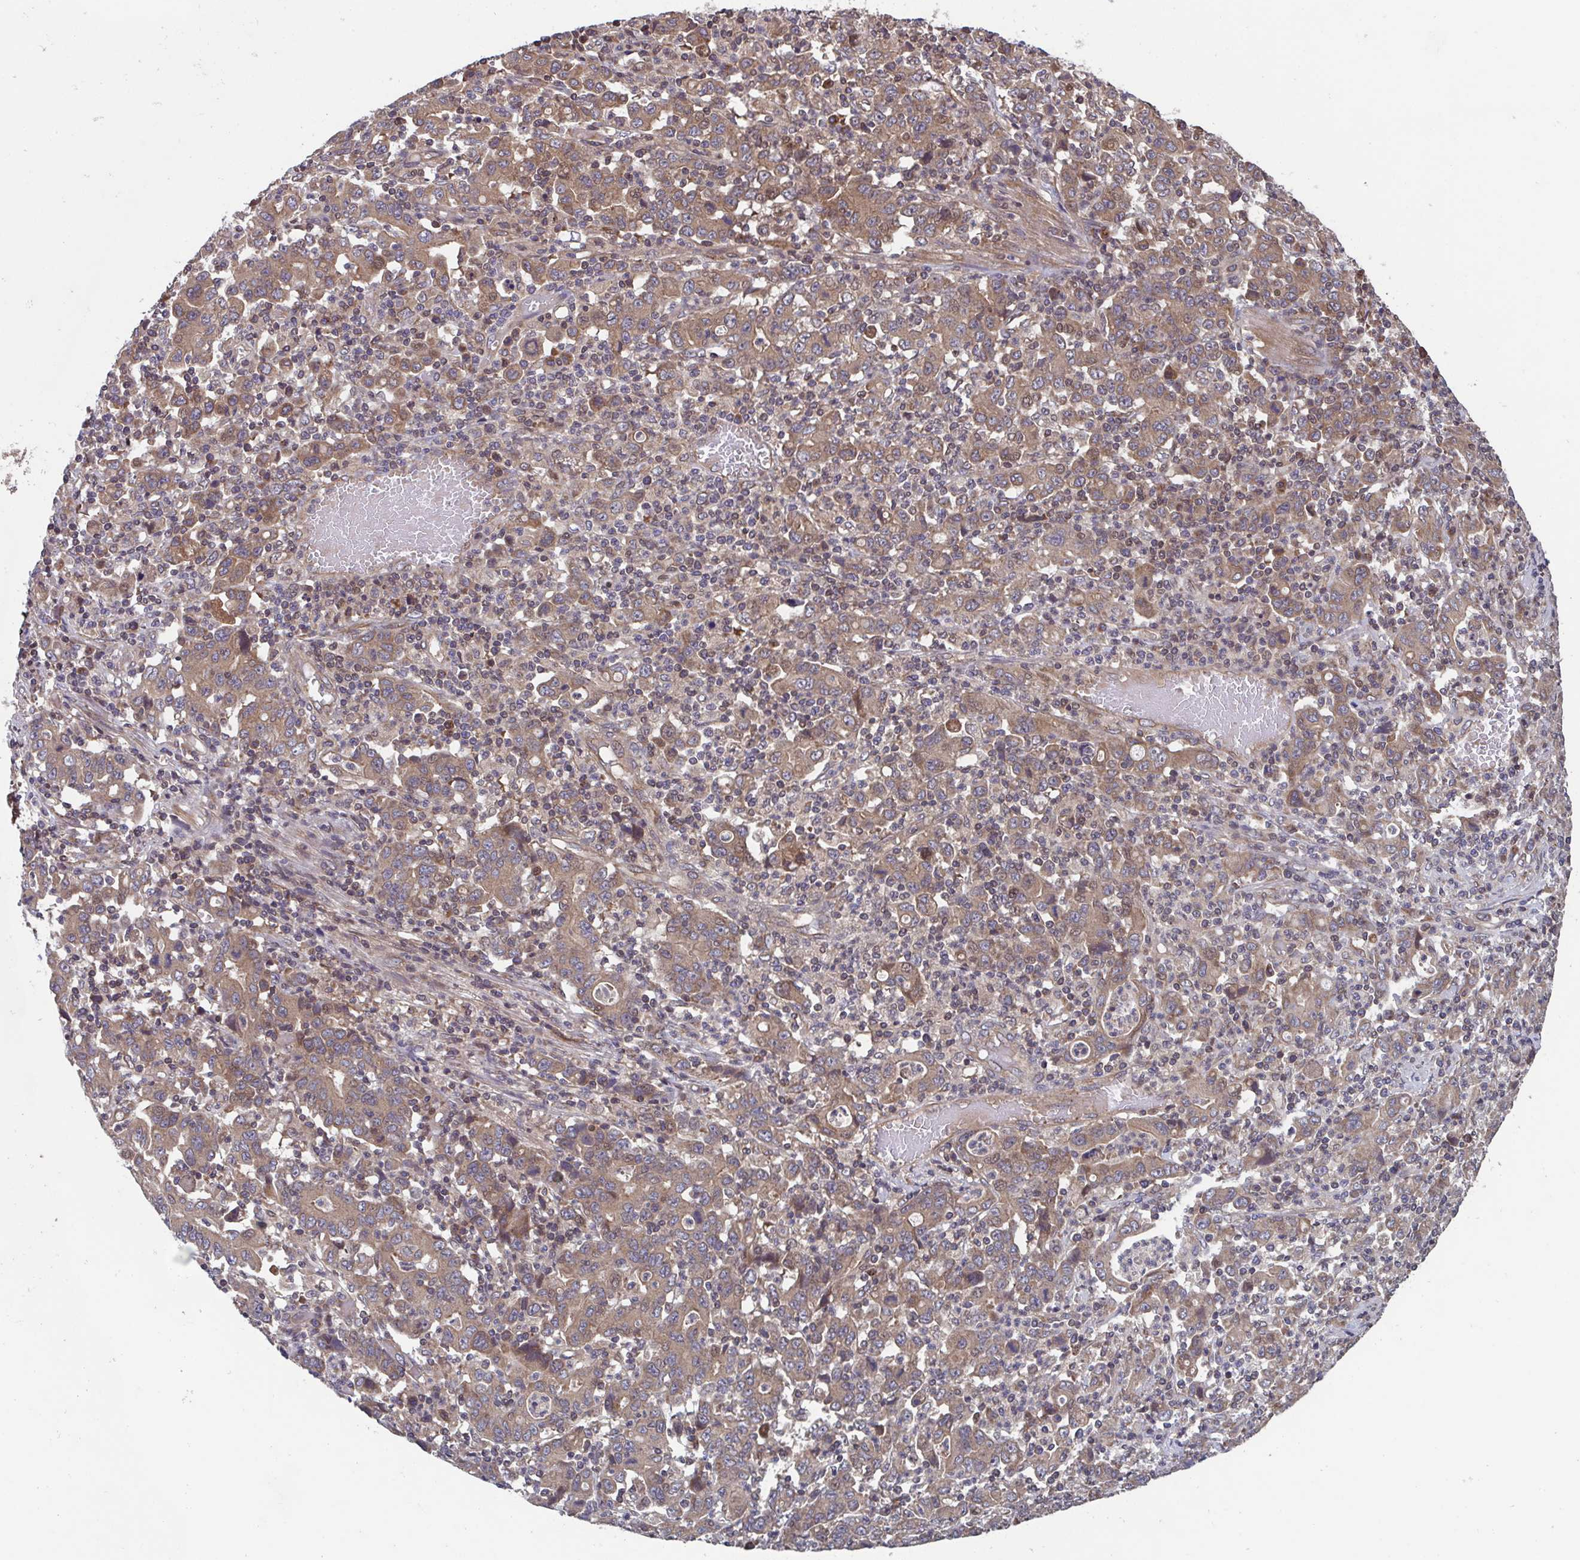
{"staining": {"intensity": "moderate", "quantity": ">75%", "location": "cytoplasmic/membranous"}, "tissue": "stomach cancer", "cell_type": "Tumor cells", "image_type": "cancer", "snomed": [{"axis": "morphology", "description": "Adenocarcinoma, NOS"}, {"axis": "topography", "description": "Stomach, upper"}], "caption": "Protein expression analysis of stomach cancer reveals moderate cytoplasmic/membranous expression in about >75% of tumor cells.", "gene": "COPB1", "patient": {"sex": "male", "age": 69}}